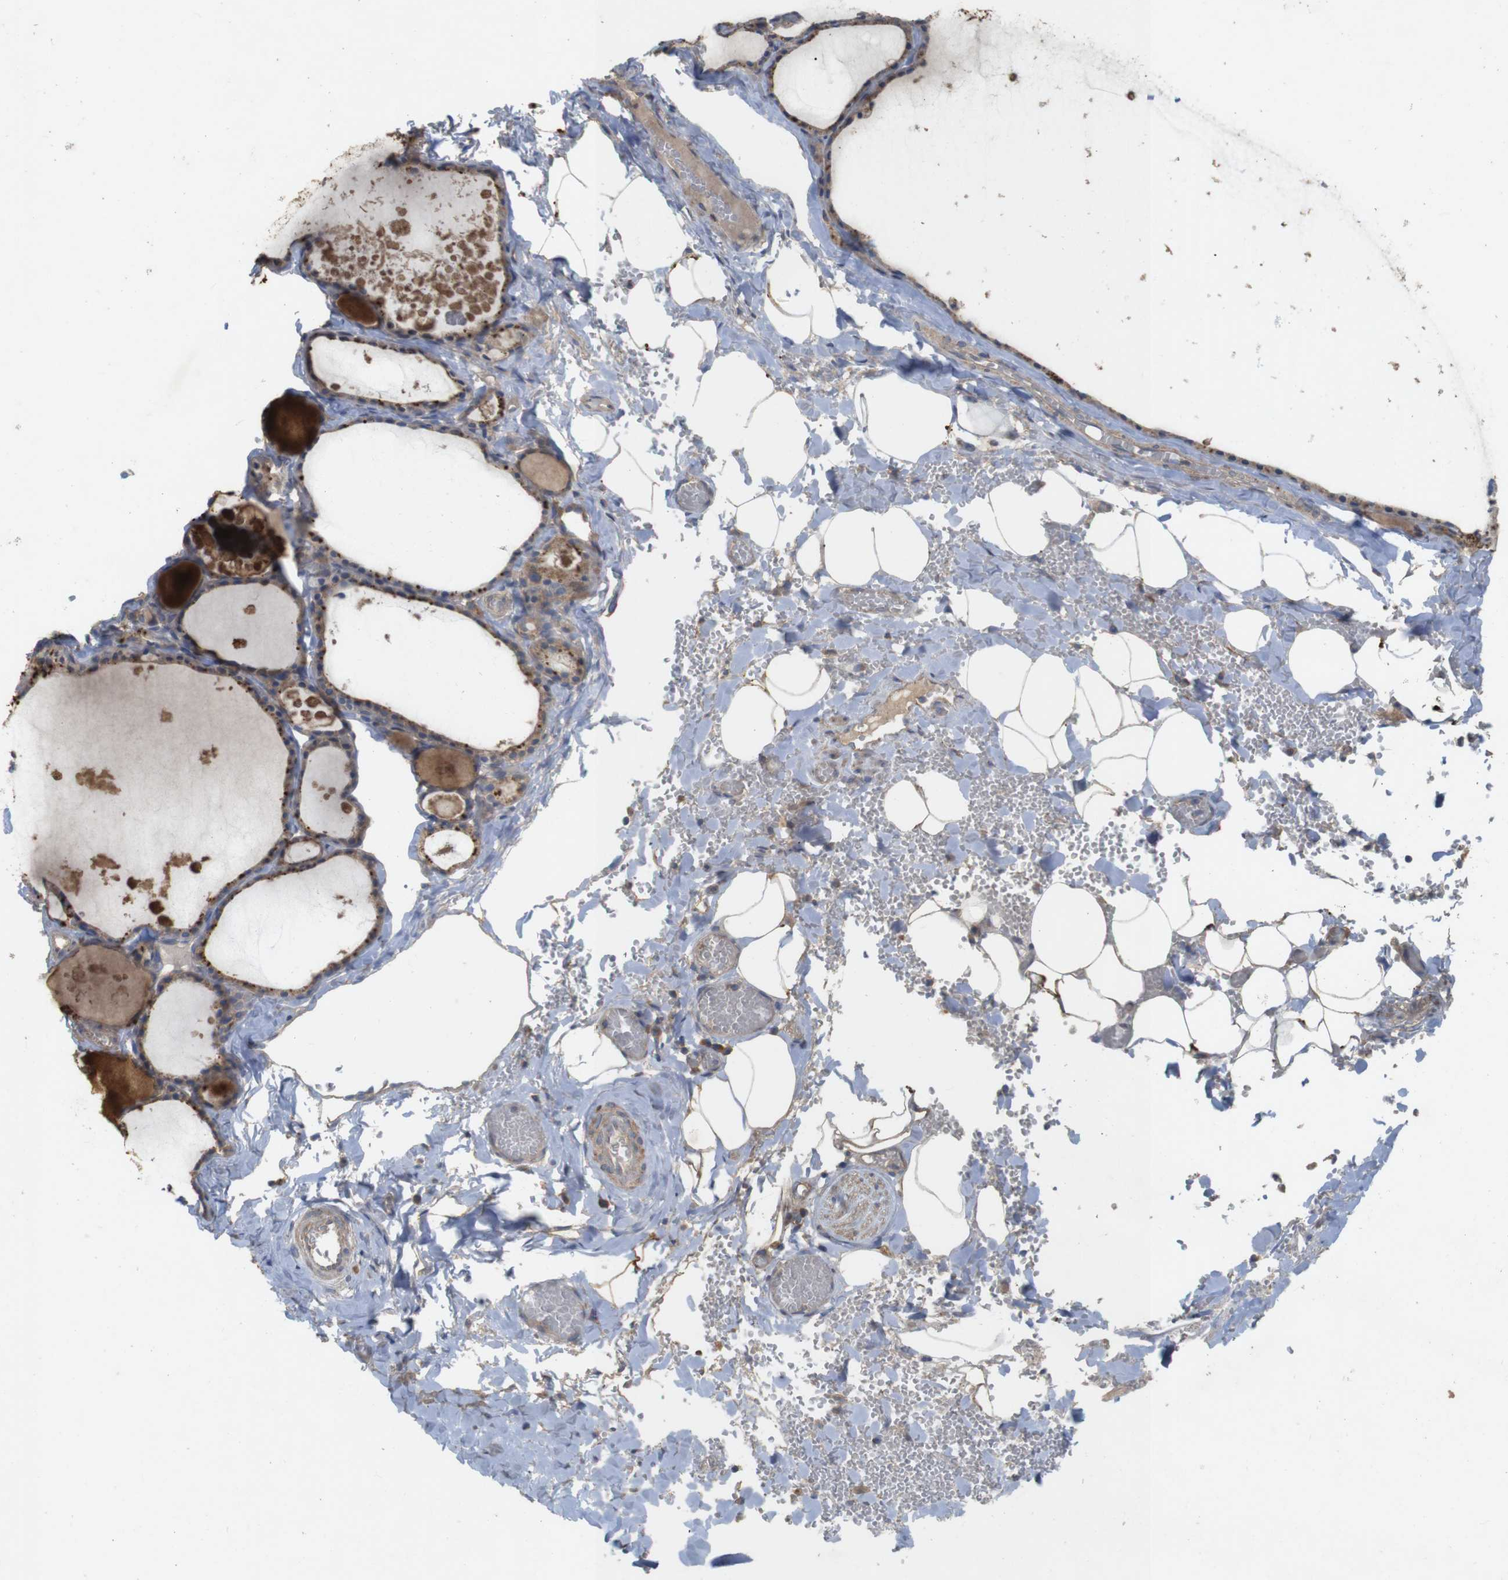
{"staining": {"intensity": "moderate", "quantity": ">75%", "location": "cytoplasmic/membranous"}, "tissue": "thyroid gland", "cell_type": "Glandular cells", "image_type": "normal", "snomed": [{"axis": "morphology", "description": "Normal tissue, NOS"}, {"axis": "topography", "description": "Thyroid gland"}], "caption": "A brown stain highlights moderate cytoplasmic/membranous staining of a protein in glandular cells of benign thyroid gland.", "gene": "KCNS3", "patient": {"sex": "male", "age": 56}}